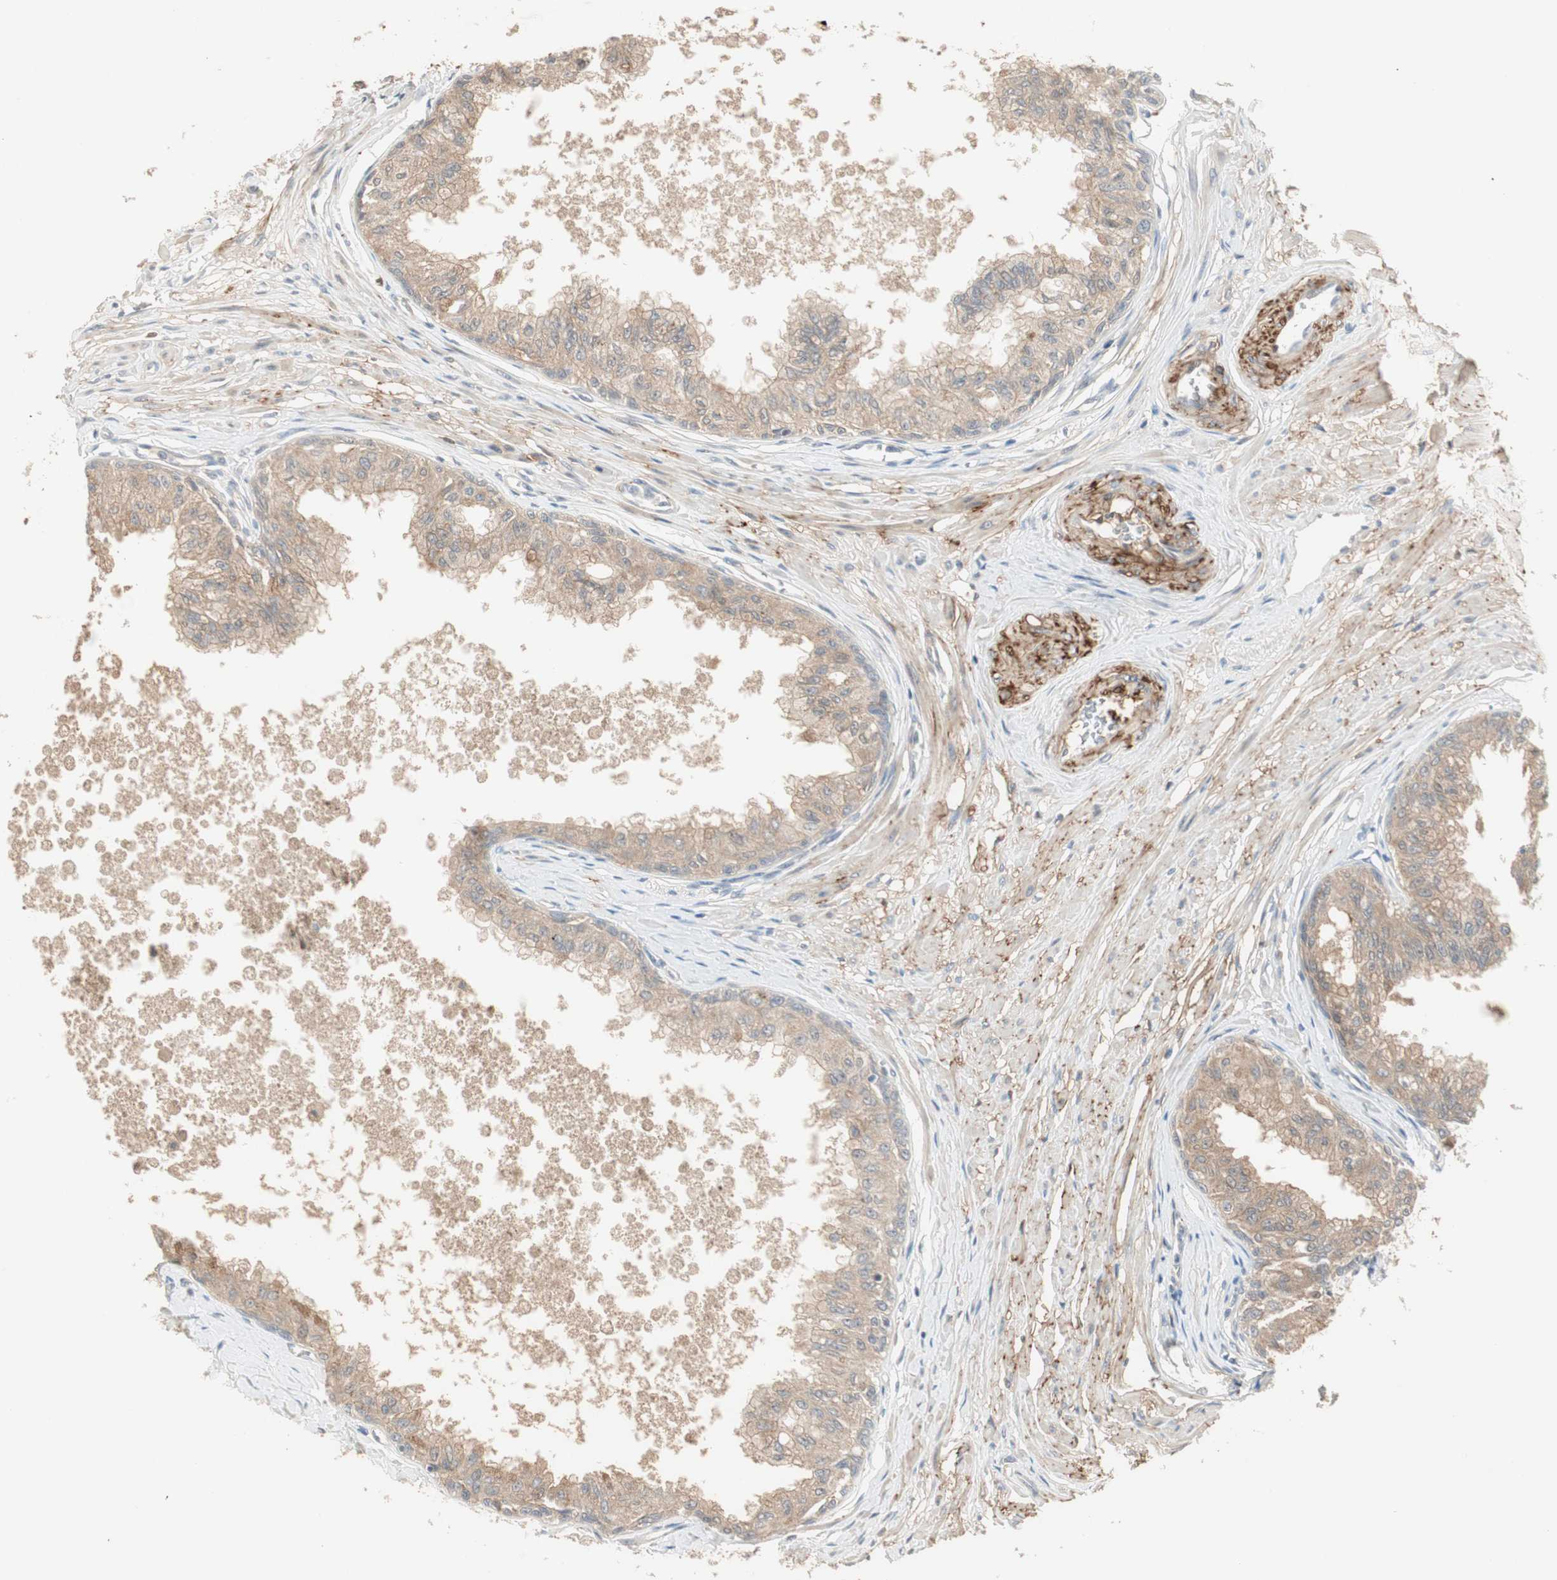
{"staining": {"intensity": "weak", "quantity": ">75%", "location": "cytoplasmic/membranous"}, "tissue": "prostate", "cell_type": "Glandular cells", "image_type": "normal", "snomed": [{"axis": "morphology", "description": "Normal tissue, NOS"}, {"axis": "topography", "description": "Prostate"}, {"axis": "topography", "description": "Seminal veicle"}], "caption": "The photomicrograph demonstrates staining of unremarkable prostate, revealing weak cytoplasmic/membranous protein expression (brown color) within glandular cells. (DAB (3,3'-diaminobenzidine) IHC with brightfield microscopy, high magnification).", "gene": "RNGTT", "patient": {"sex": "male", "age": 60}}